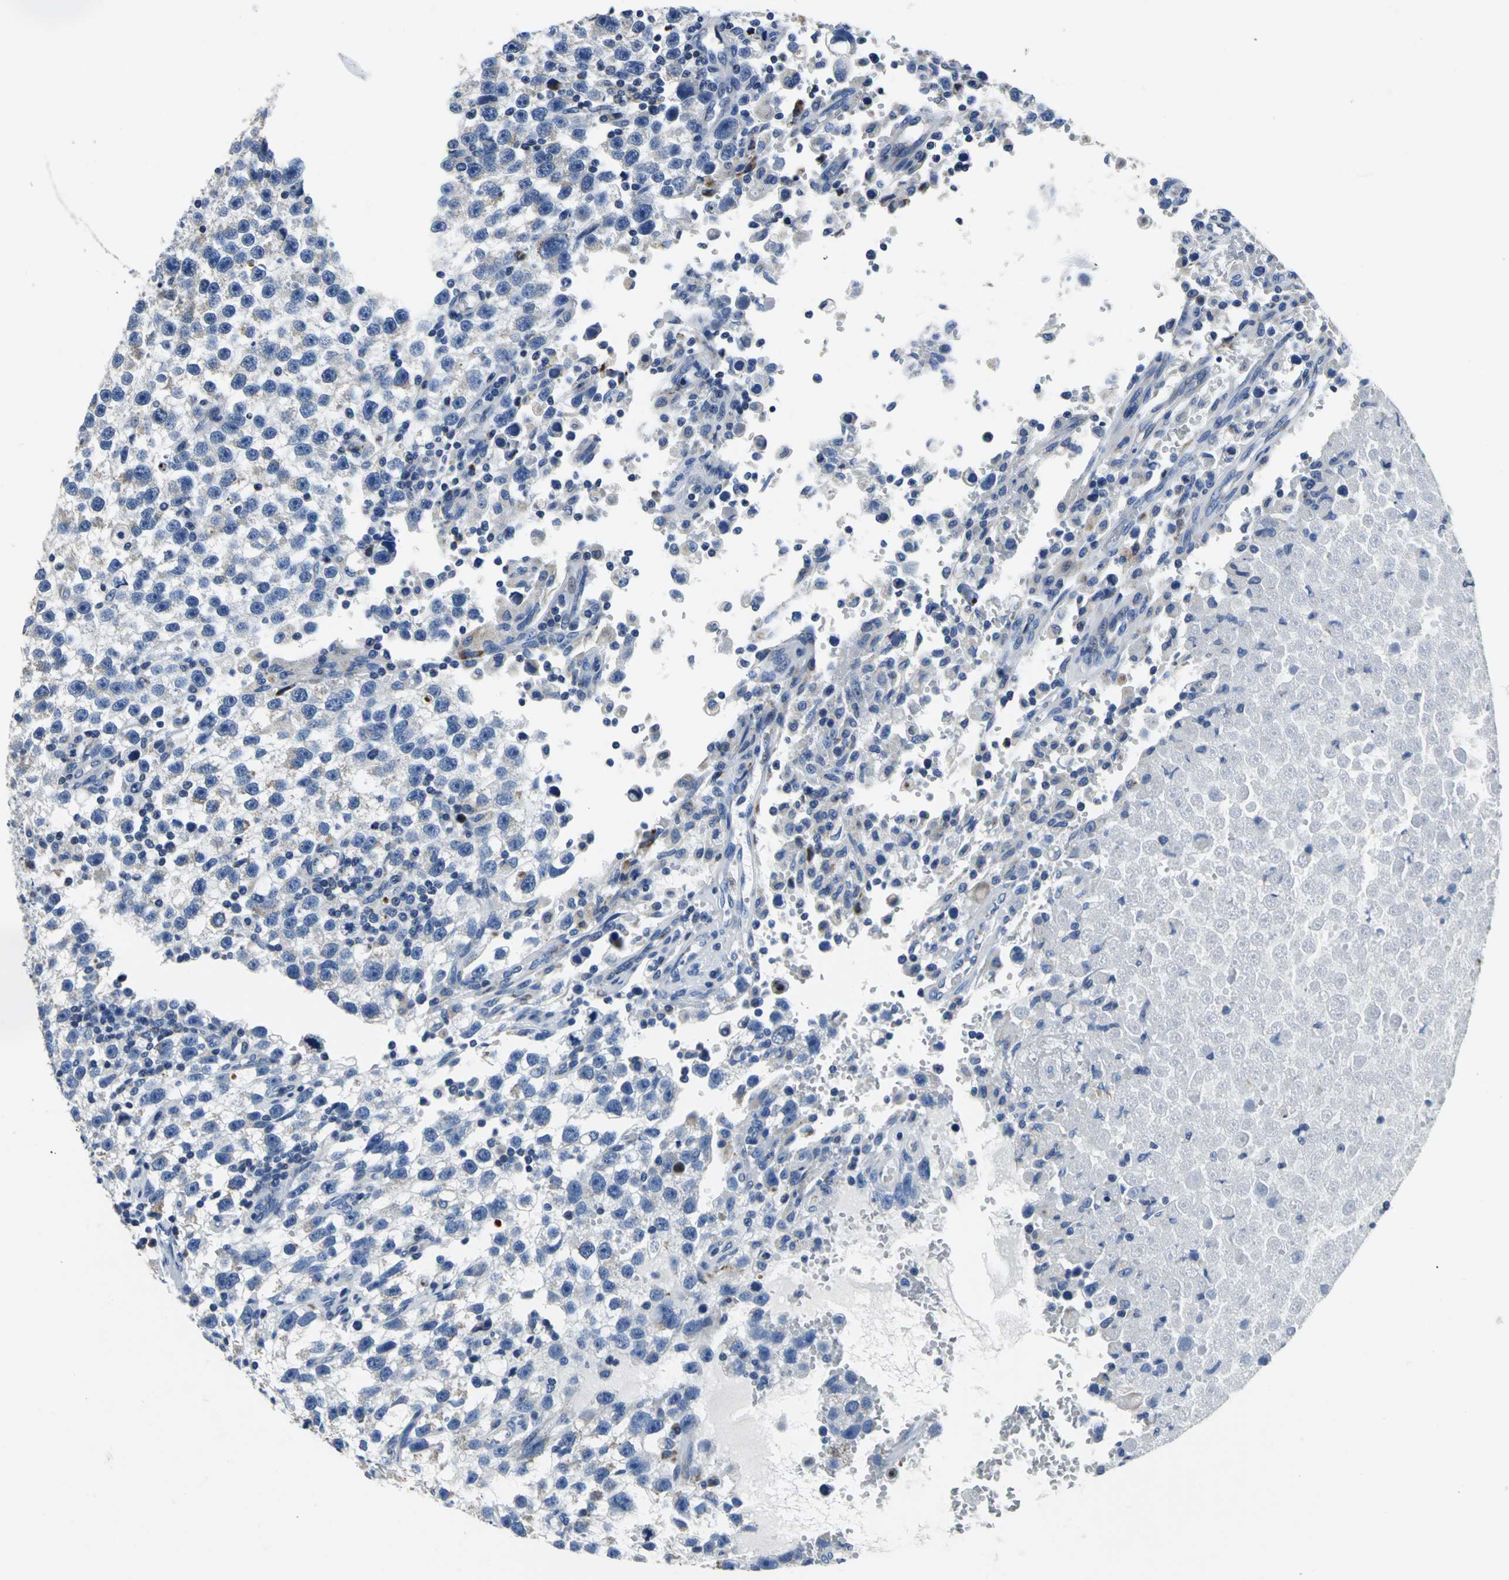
{"staining": {"intensity": "negative", "quantity": "none", "location": "none"}, "tissue": "testis cancer", "cell_type": "Tumor cells", "image_type": "cancer", "snomed": [{"axis": "morphology", "description": "Seminoma, NOS"}, {"axis": "topography", "description": "Testis"}], "caption": "DAB (3,3'-diaminobenzidine) immunohistochemical staining of human testis cancer reveals no significant staining in tumor cells.", "gene": "IFI6", "patient": {"sex": "male", "age": 33}}